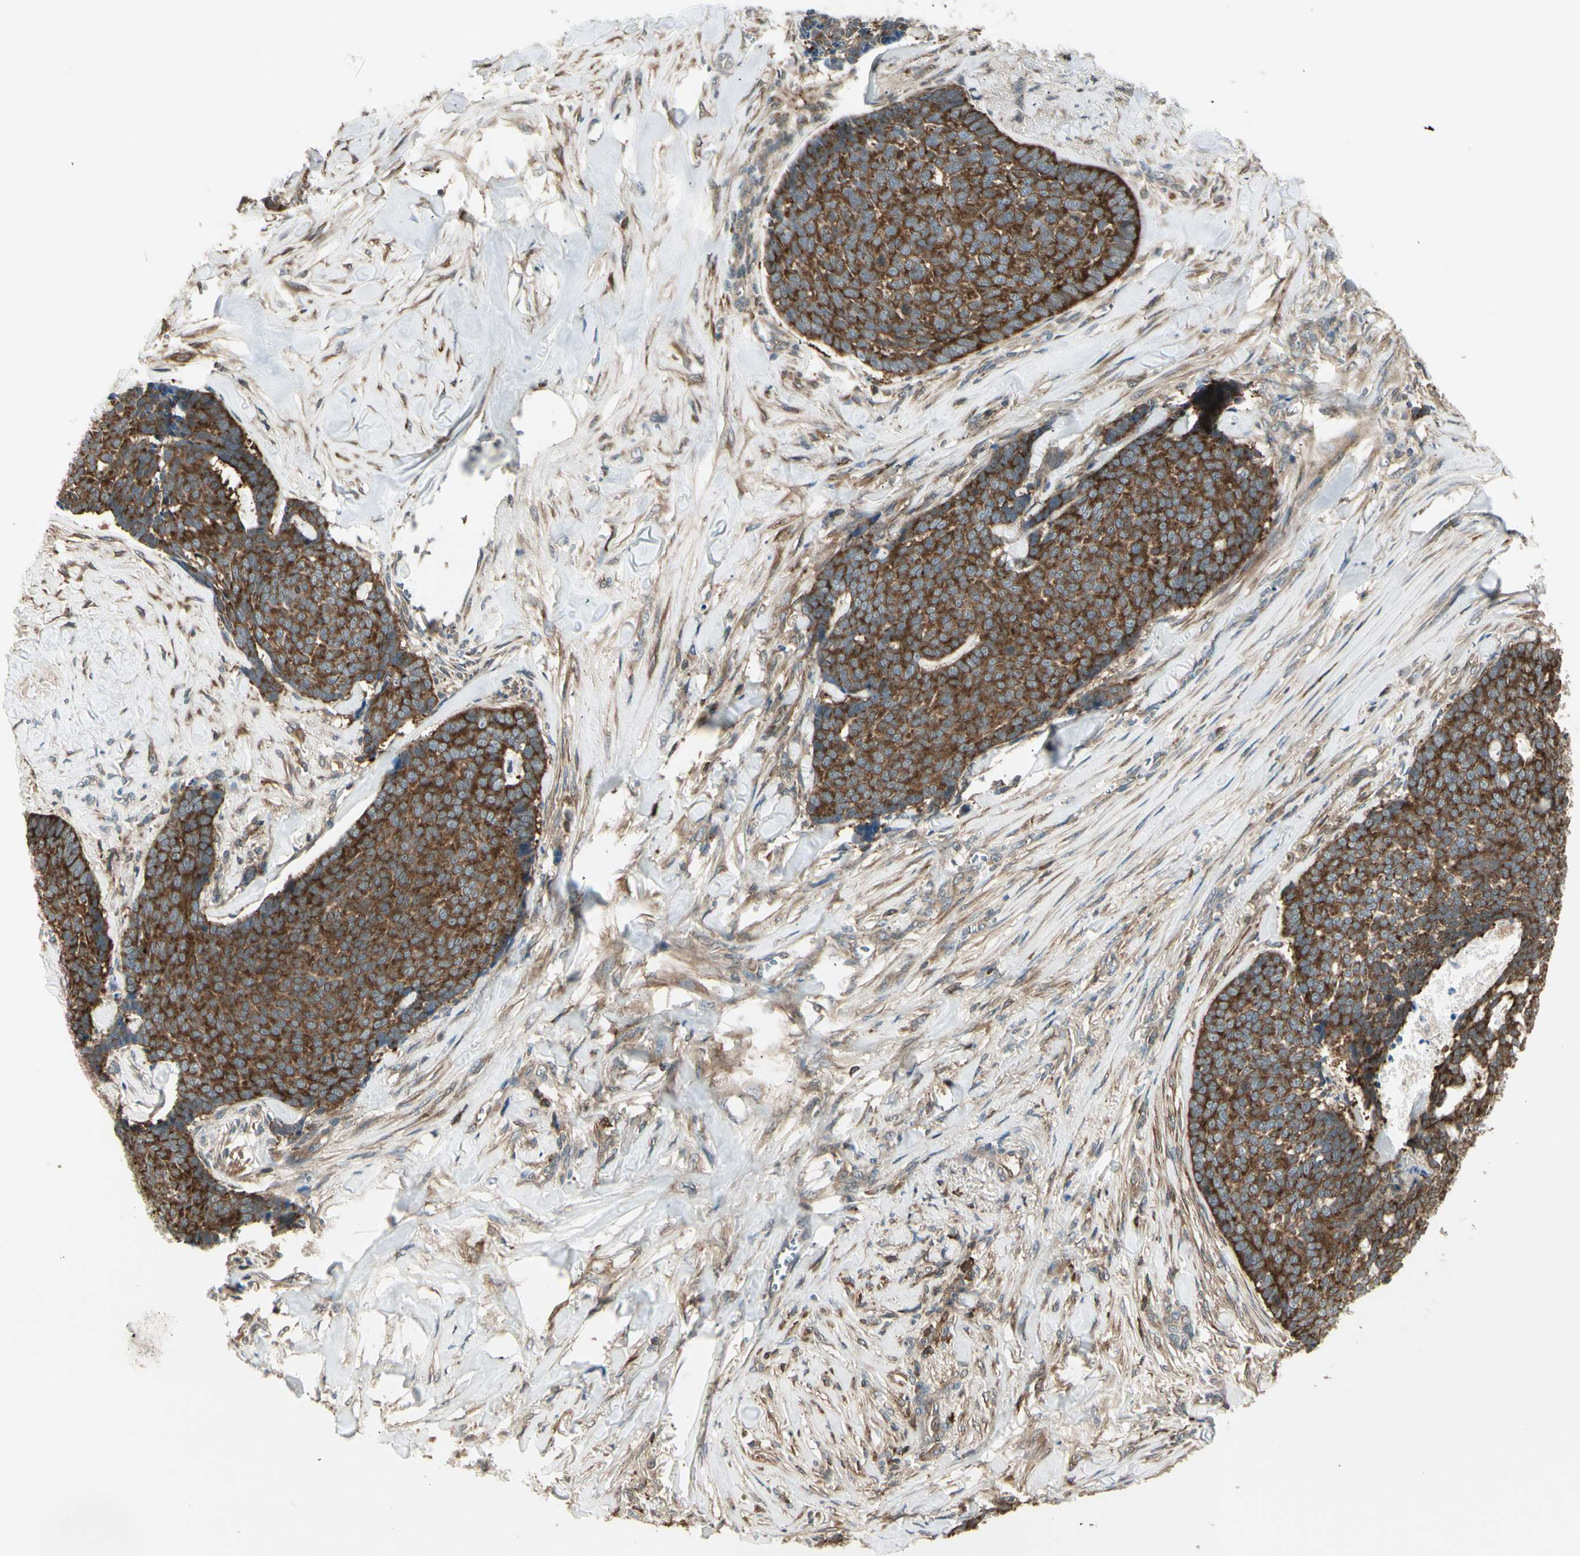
{"staining": {"intensity": "strong", "quantity": ">75%", "location": "cytoplasmic/membranous"}, "tissue": "skin cancer", "cell_type": "Tumor cells", "image_type": "cancer", "snomed": [{"axis": "morphology", "description": "Basal cell carcinoma"}, {"axis": "topography", "description": "Skin"}], "caption": "DAB immunohistochemical staining of human skin basal cell carcinoma shows strong cytoplasmic/membranous protein staining in about >75% of tumor cells.", "gene": "OXSR1", "patient": {"sex": "male", "age": 84}}